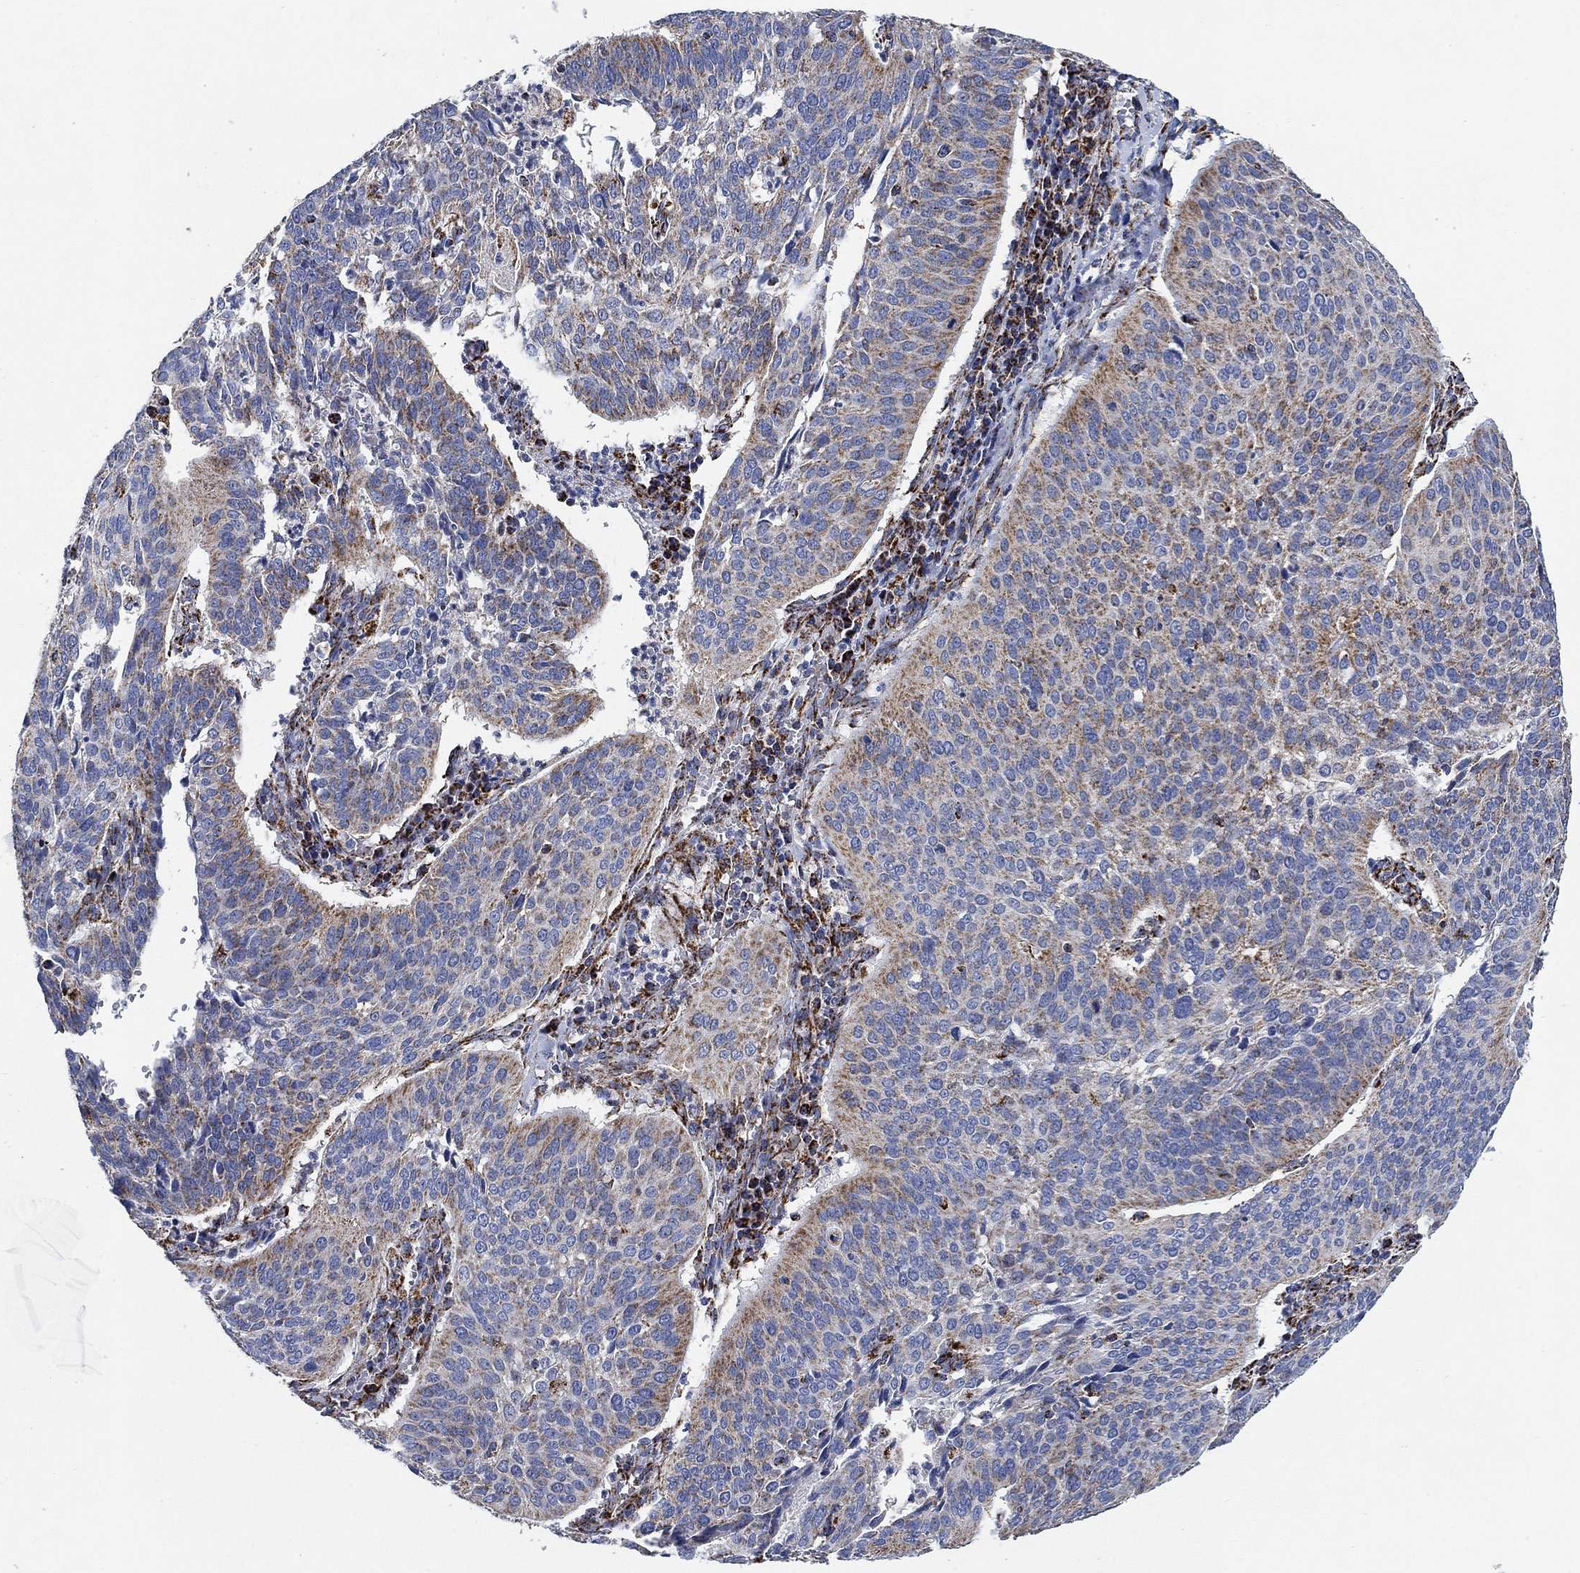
{"staining": {"intensity": "weak", "quantity": "<25%", "location": "cytoplasmic/membranous"}, "tissue": "cervical cancer", "cell_type": "Tumor cells", "image_type": "cancer", "snomed": [{"axis": "morphology", "description": "Normal tissue, NOS"}, {"axis": "morphology", "description": "Squamous cell carcinoma, NOS"}, {"axis": "topography", "description": "Cervix"}], "caption": "Immunohistochemistry micrograph of cervical squamous cell carcinoma stained for a protein (brown), which exhibits no staining in tumor cells.", "gene": "NDUFS3", "patient": {"sex": "female", "age": 39}}